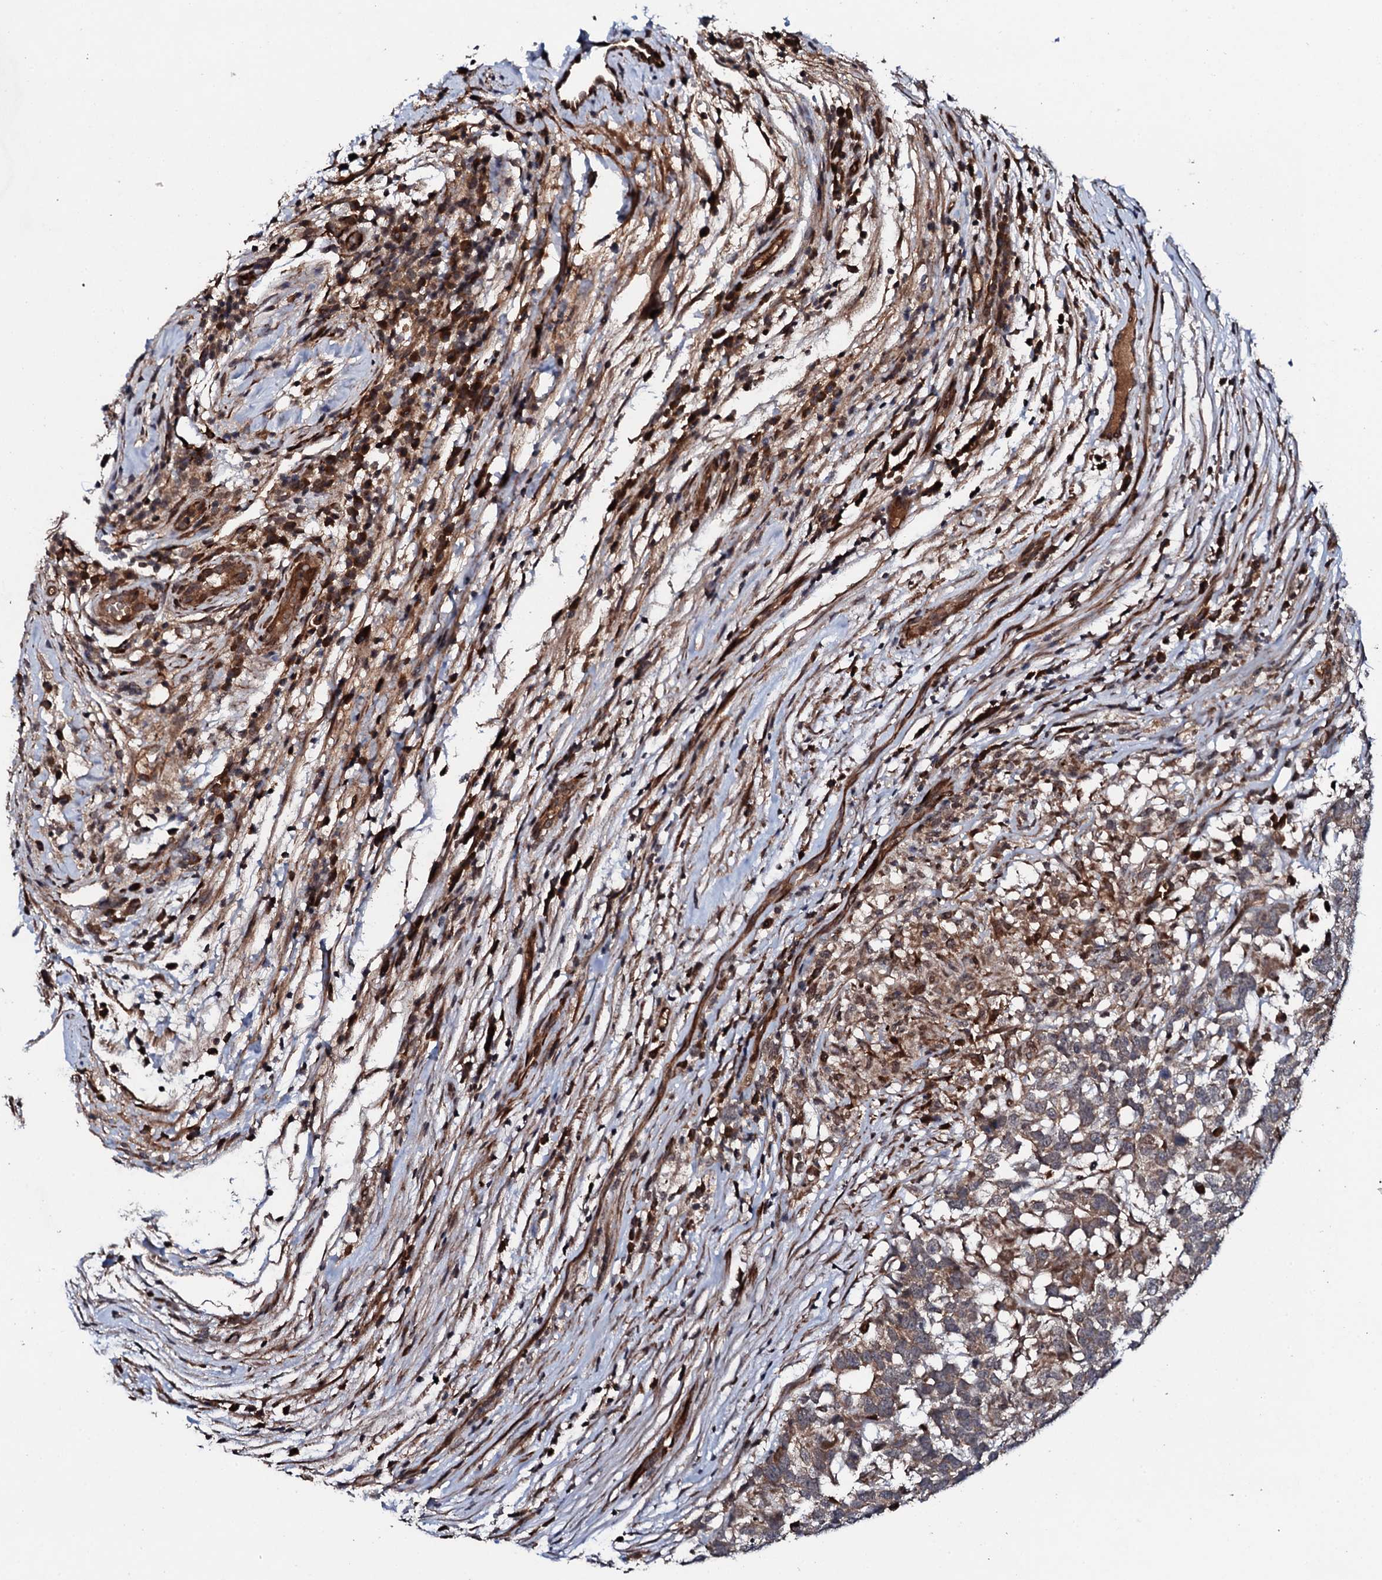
{"staining": {"intensity": "weak", "quantity": "25%-75%", "location": "cytoplasmic/membranous"}, "tissue": "testis cancer", "cell_type": "Tumor cells", "image_type": "cancer", "snomed": [{"axis": "morphology", "description": "Carcinoma, Embryonal, NOS"}, {"axis": "topography", "description": "Testis"}], "caption": "Brown immunohistochemical staining in human testis embryonal carcinoma displays weak cytoplasmic/membranous staining in approximately 25%-75% of tumor cells.", "gene": "FAM111A", "patient": {"sex": "male", "age": 26}}